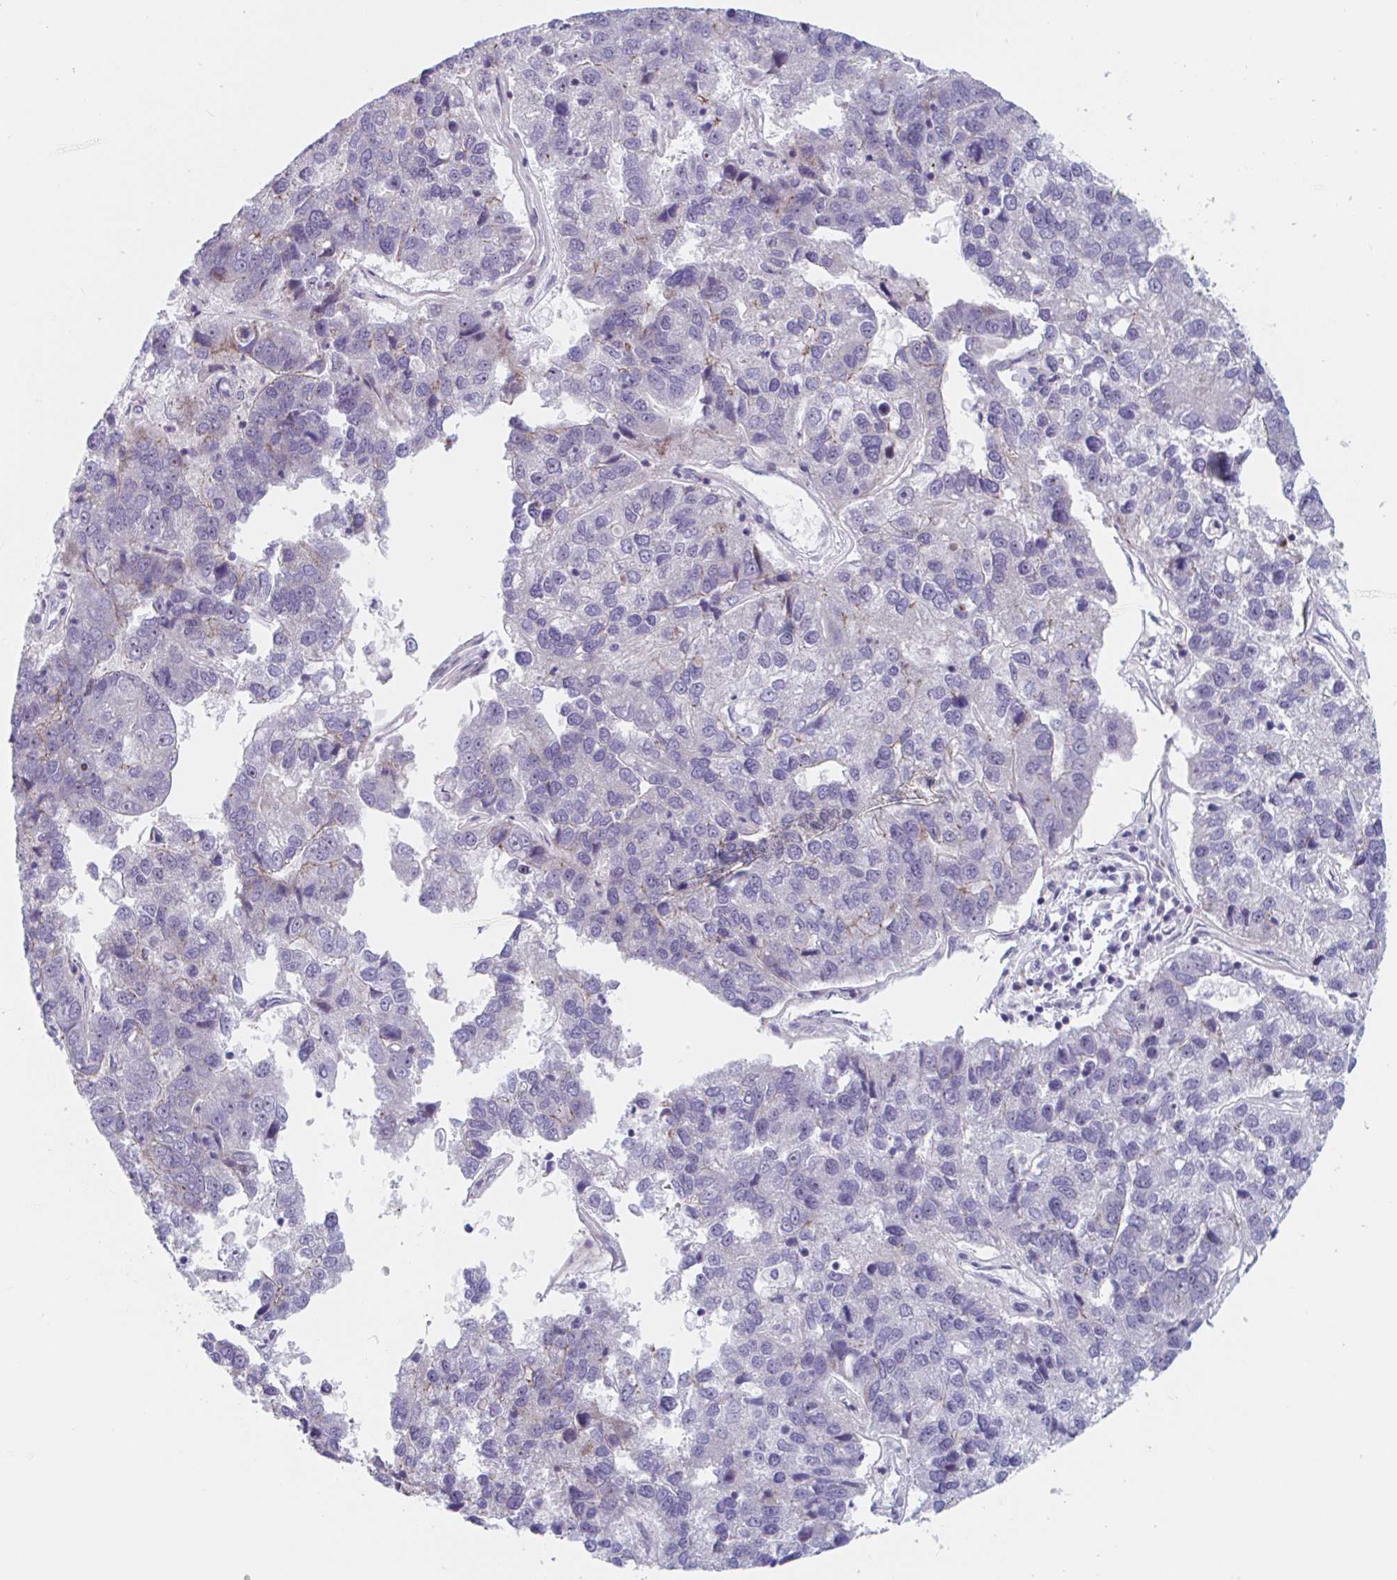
{"staining": {"intensity": "weak", "quantity": "<25%", "location": "cytoplasmic/membranous"}, "tissue": "pancreatic cancer", "cell_type": "Tumor cells", "image_type": "cancer", "snomed": [{"axis": "morphology", "description": "Adenocarcinoma, NOS"}, {"axis": "topography", "description": "Pancreas"}], "caption": "This is a histopathology image of IHC staining of adenocarcinoma (pancreatic), which shows no staining in tumor cells.", "gene": "DUXA", "patient": {"sex": "female", "age": 61}}